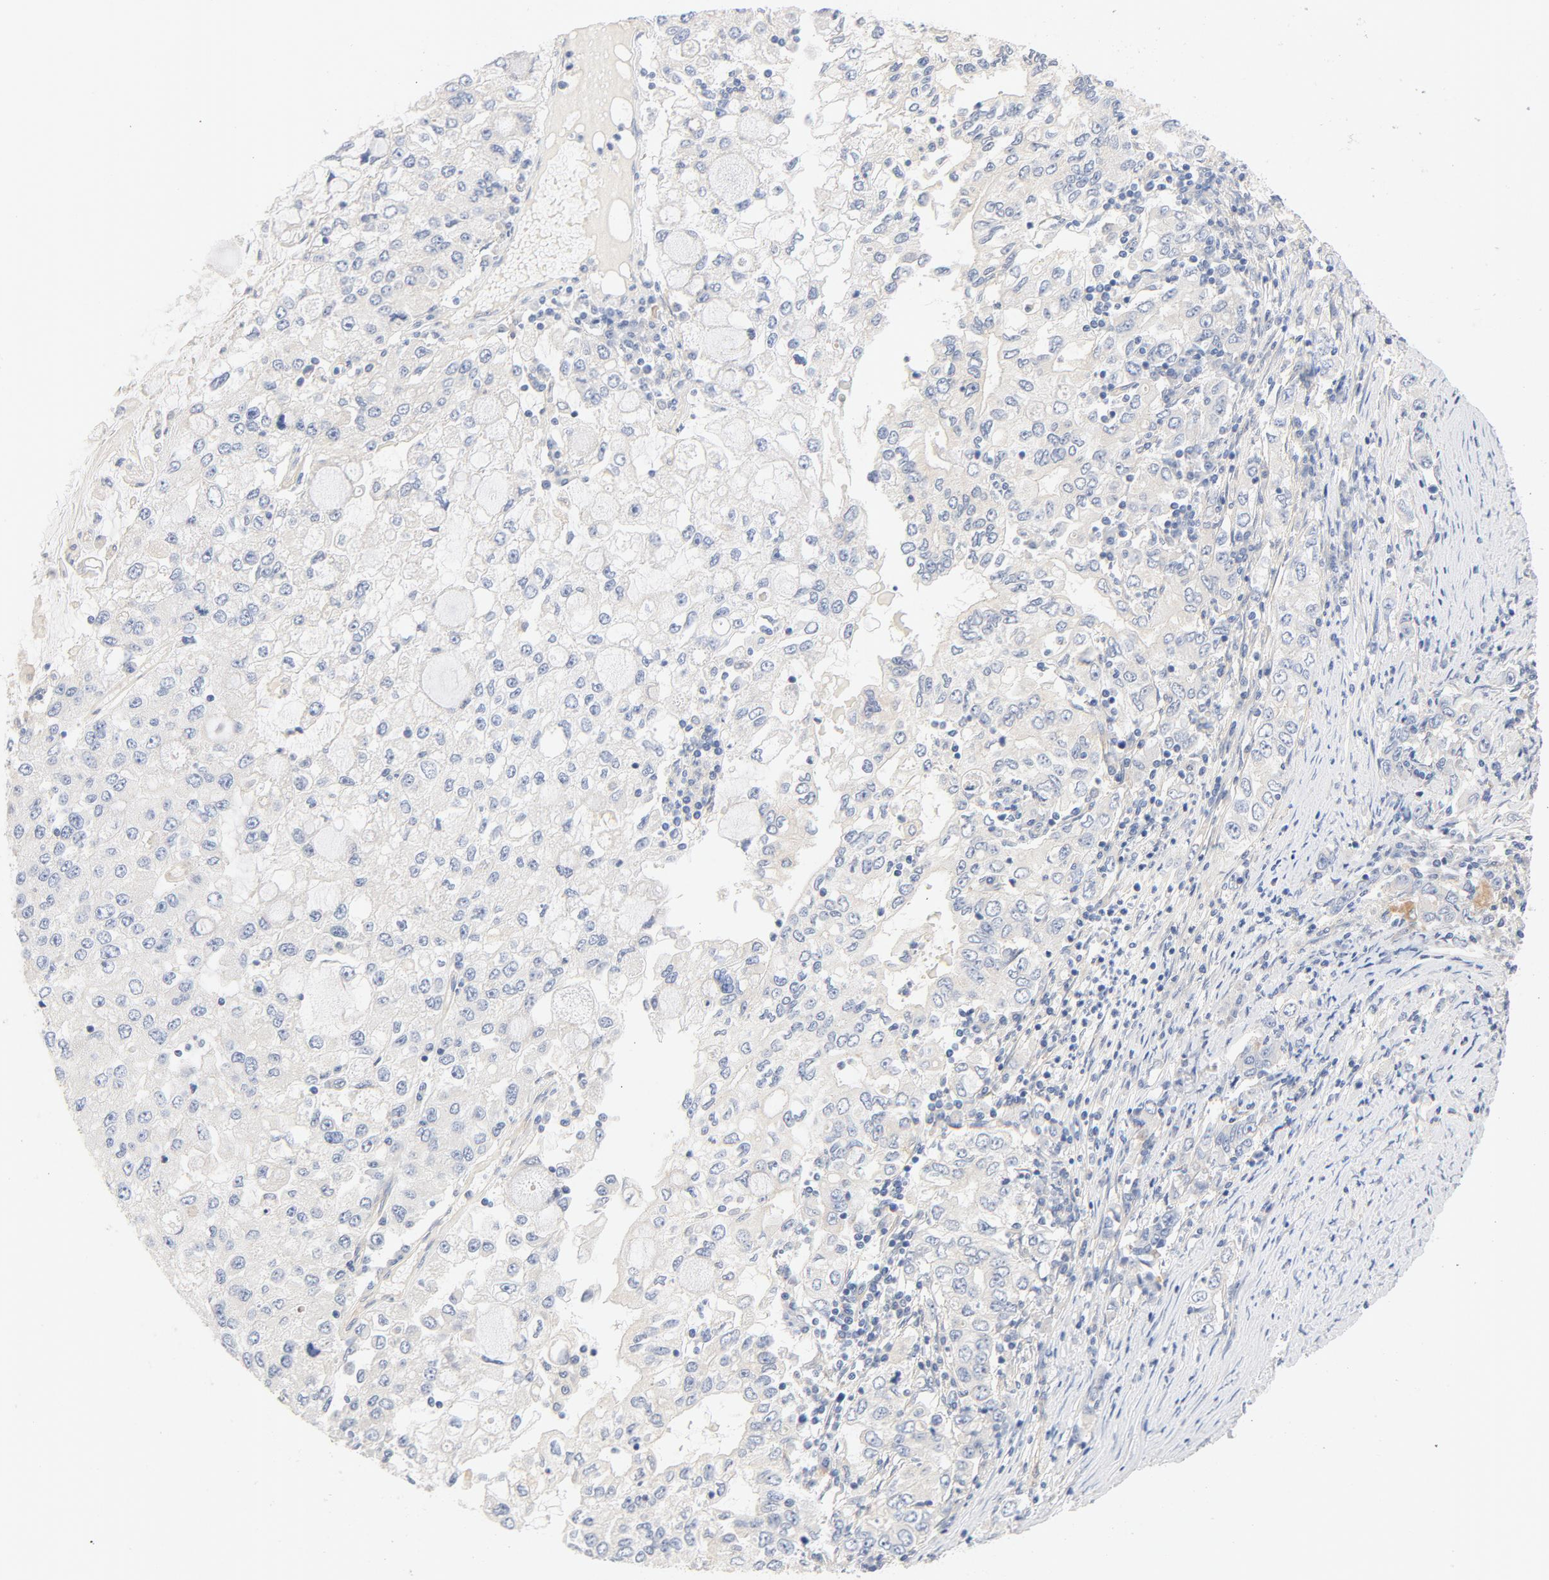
{"staining": {"intensity": "negative", "quantity": "none", "location": "none"}, "tissue": "stomach cancer", "cell_type": "Tumor cells", "image_type": "cancer", "snomed": [{"axis": "morphology", "description": "Adenocarcinoma, NOS"}, {"axis": "topography", "description": "Stomach, lower"}], "caption": "This is an immunohistochemistry photomicrograph of human adenocarcinoma (stomach). There is no positivity in tumor cells.", "gene": "DYNC1H1", "patient": {"sex": "female", "age": 72}}